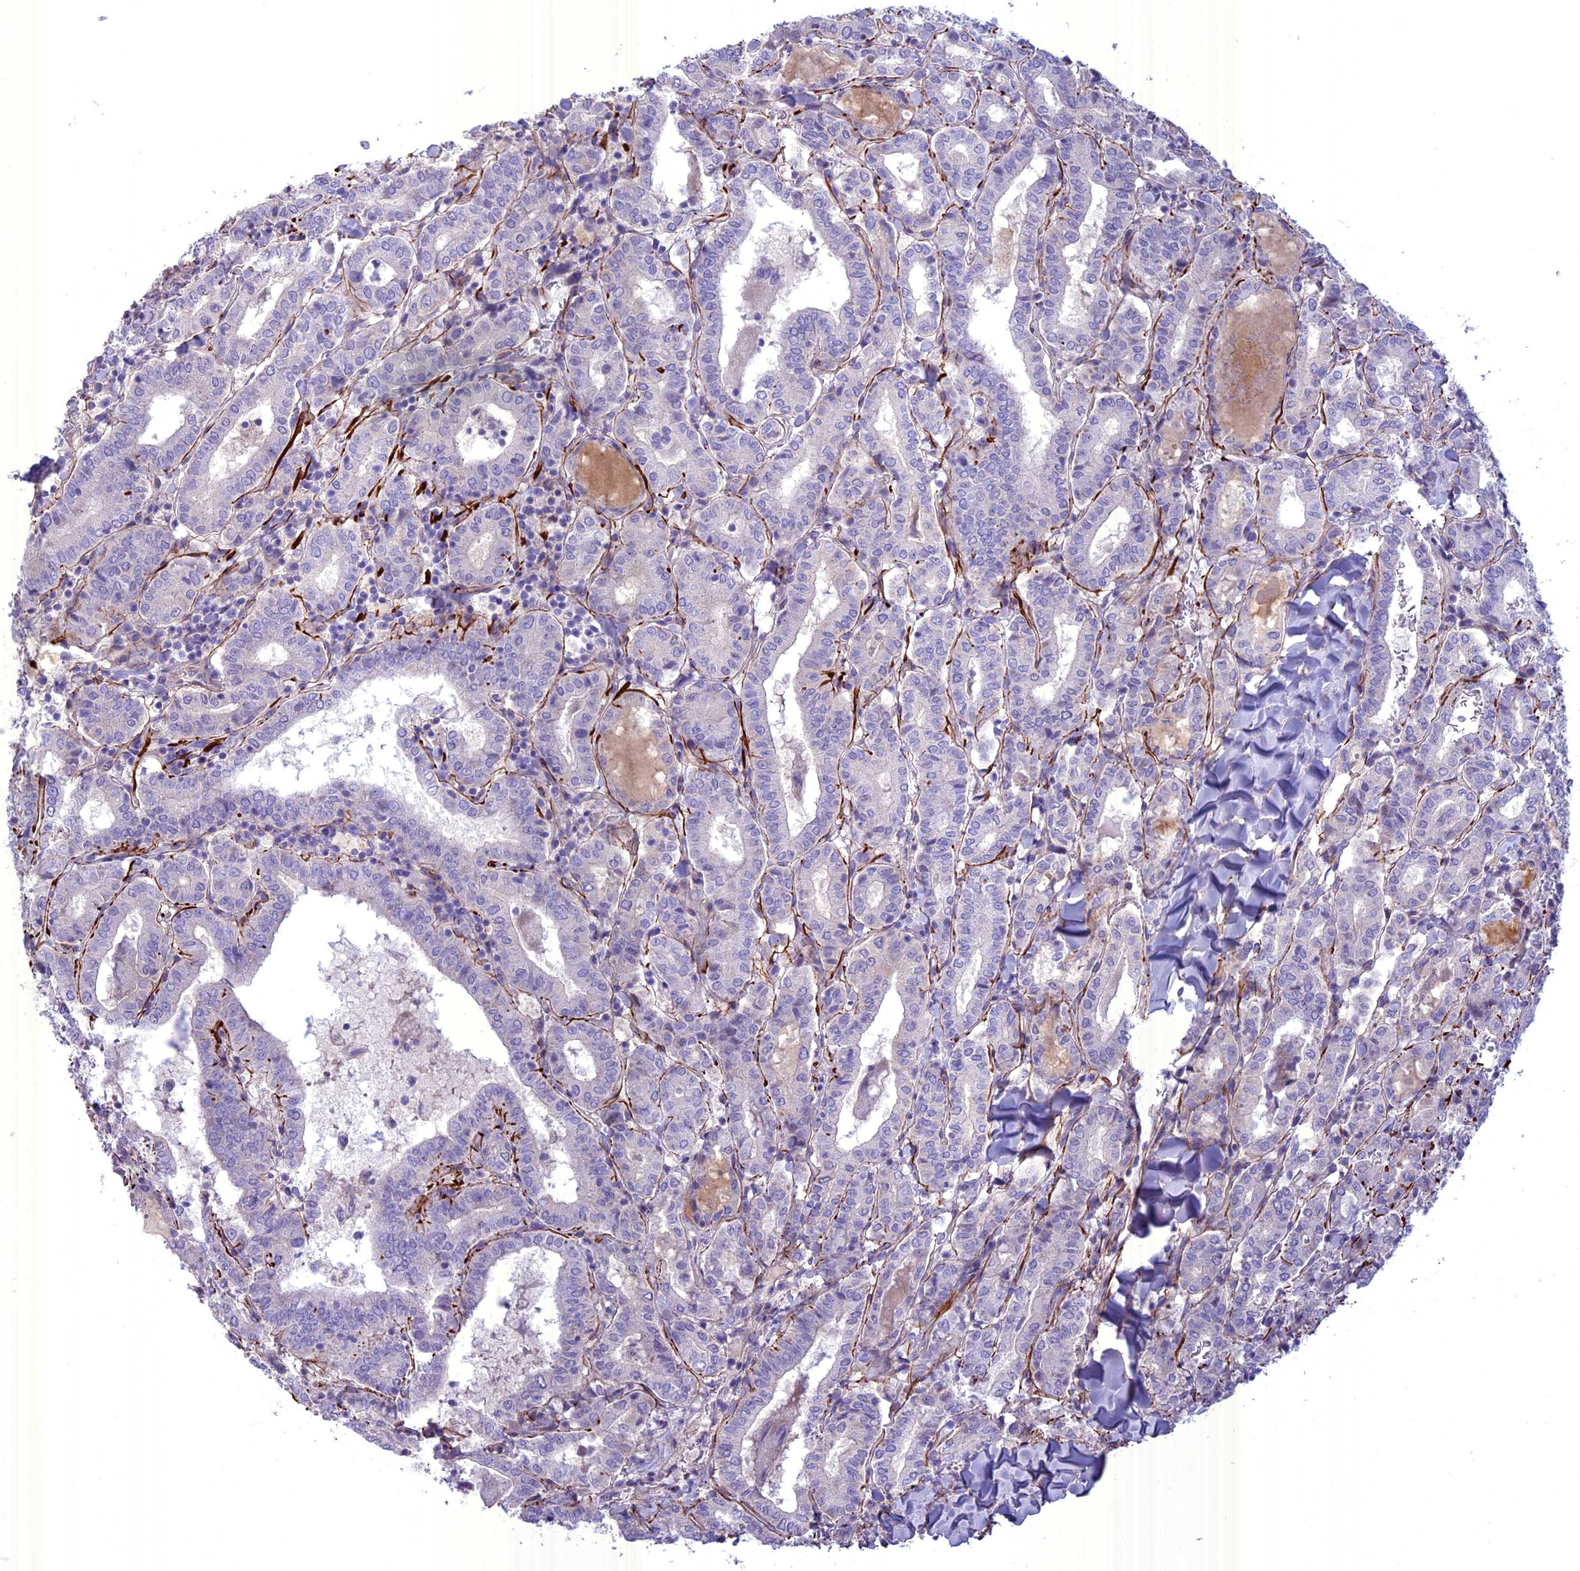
{"staining": {"intensity": "negative", "quantity": "none", "location": "none"}, "tissue": "thyroid cancer", "cell_type": "Tumor cells", "image_type": "cancer", "snomed": [{"axis": "morphology", "description": "Papillary adenocarcinoma, NOS"}, {"axis": "topography", "description": "Thyroid gland"}], "caption": "This is an immunohistochemistry (IHC) micrograph of human papillary adenocarcinoma (thyroid). There is no expression in tumor cells.", "gene": "SPHKAP", "patient": {"sex": "female", "age": 72}}